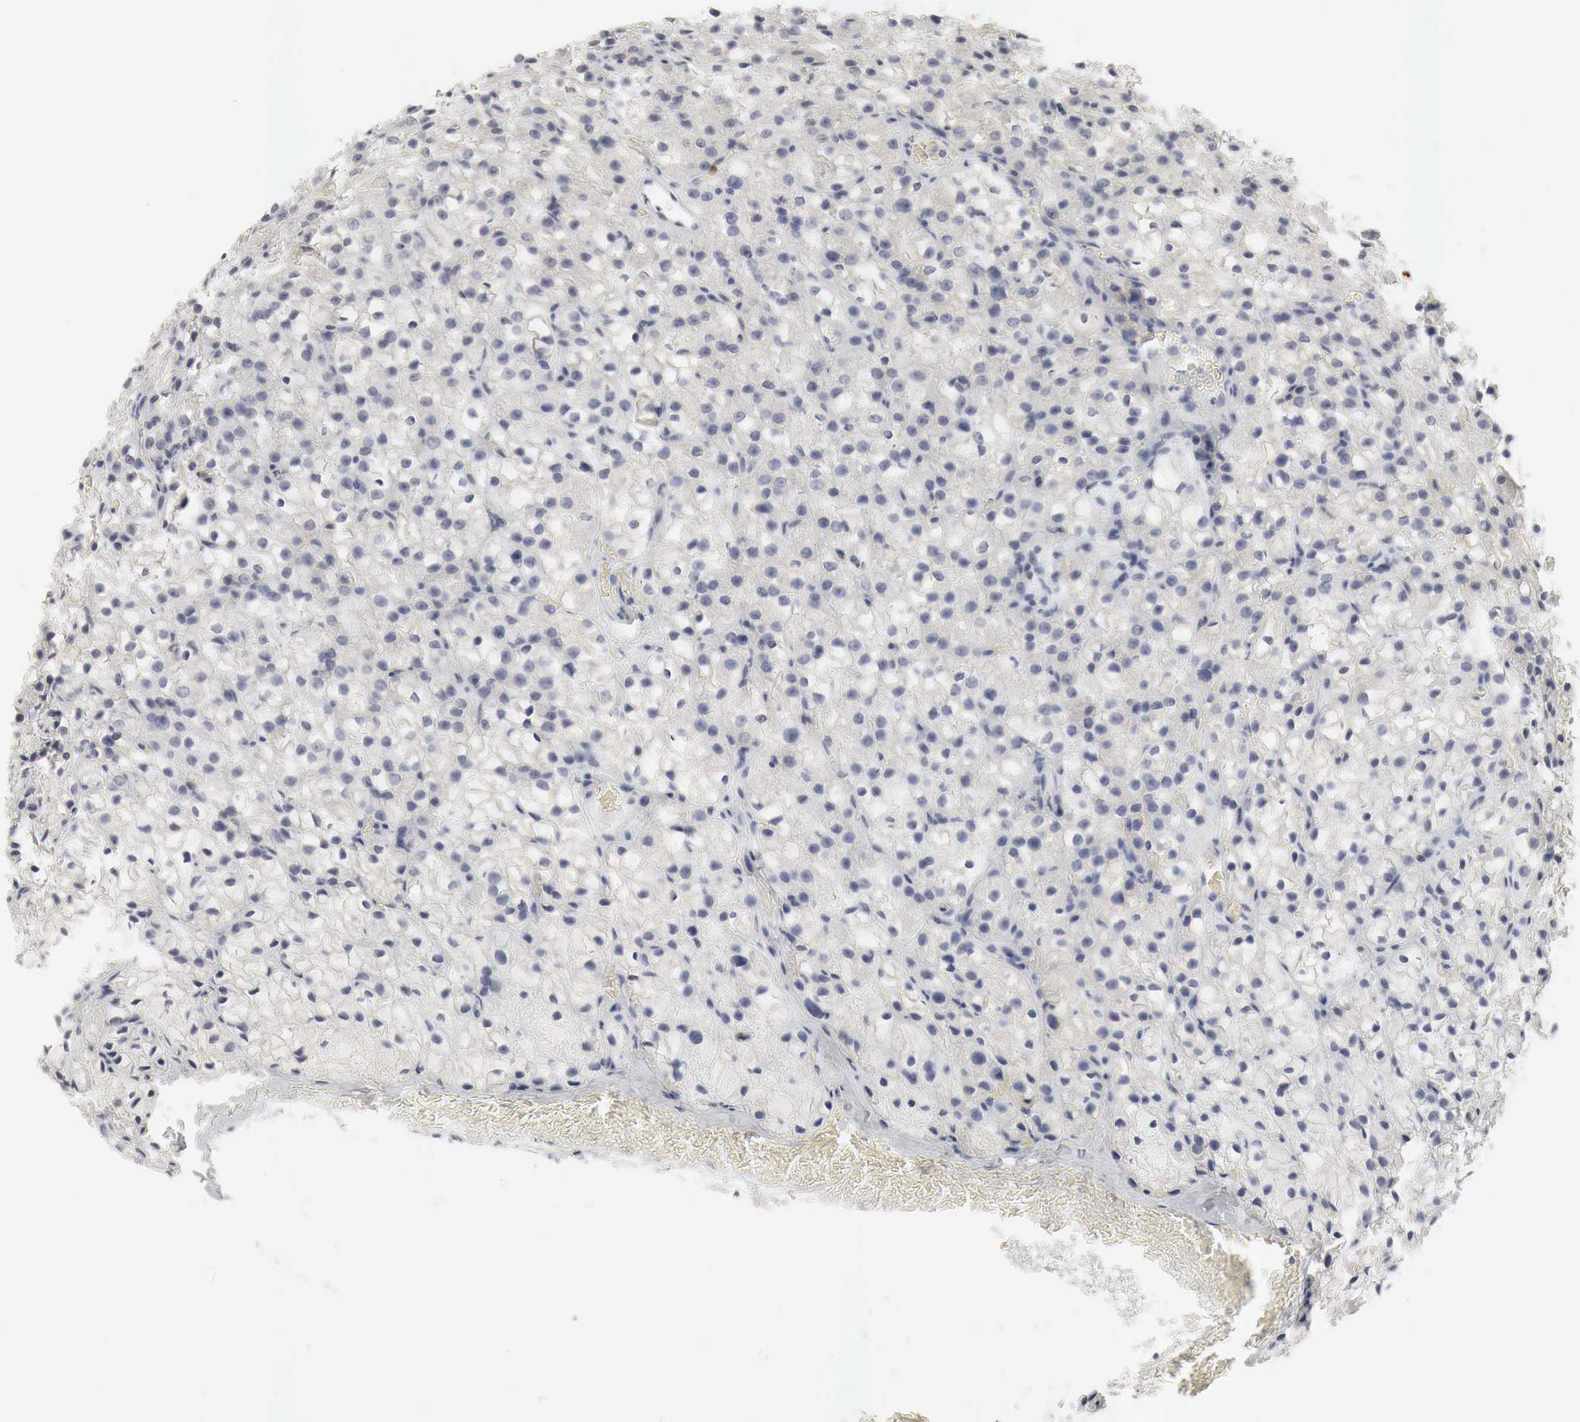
{"staining": {"intensity": "weak", "quantity": "25%-75%", "location": "cytoplasmic/membranous"}, "tissue": "parathyroid gland", "cell_type": "Glandular cells", "image_type": "normal", "snomed": [{"axis": "morphology", "description": "Normal tissue, NOS"}, {"axis": "topography", "description": "Parathyroid gland"}], "caption": "Human parathyroid gland stained with a brown dye demonstrates weak cytoplasmic/membranous positive expression in approximately 25%-75% of glandular cells.", "gene": "TP63", "patient": {"sex": "female", "age": 71}}